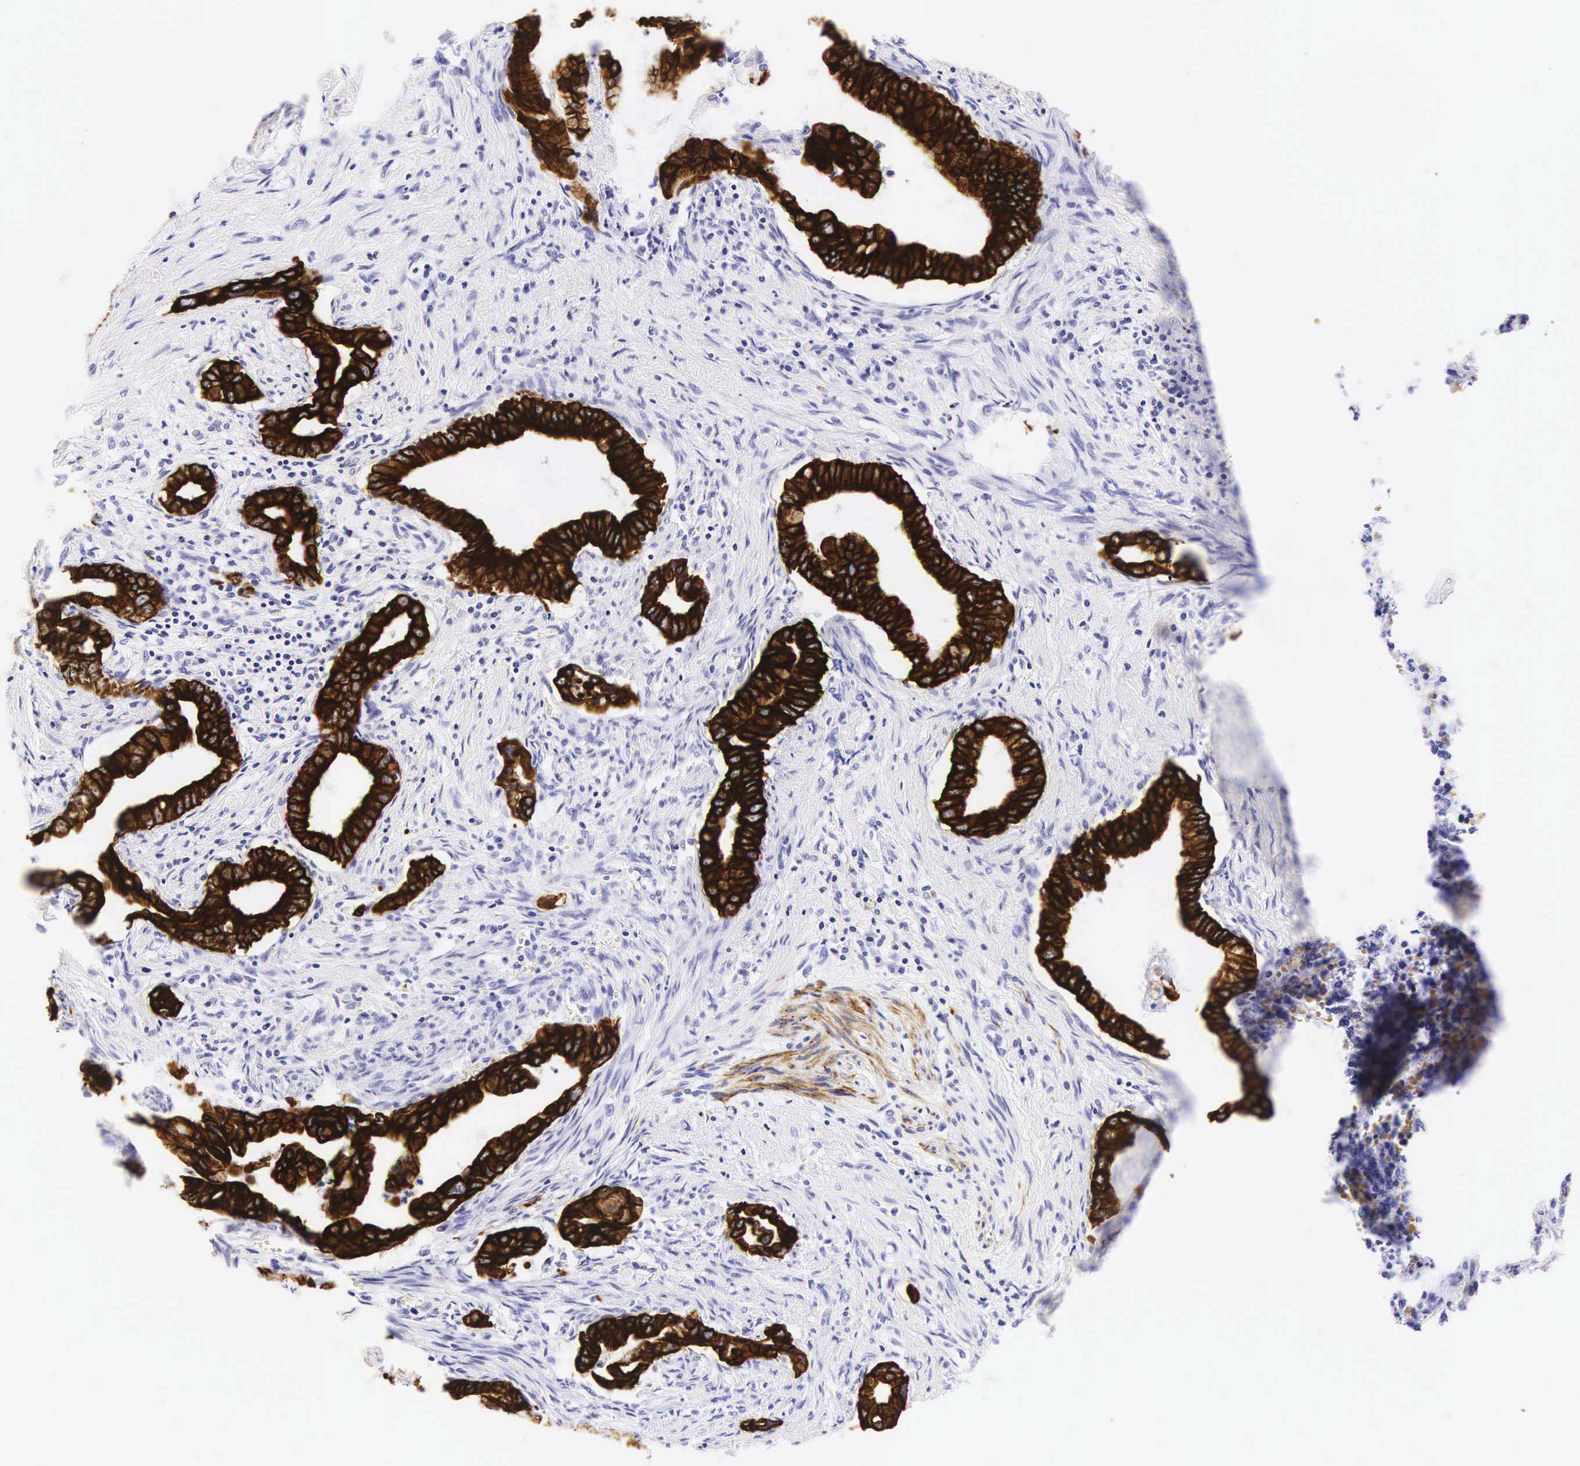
{"staining": {"intensity": "strong", "quantity": ">75%", "location": "cytoplasmic/membranous"}, "tissue": "pancreatic cancer", "cell_type": "Tumor cells", "image_type": "cancer", "snomed": [{"axis": "morphology", "description": "Adenocarcinoma, NOS"}, {"axis": "topography", "description": "Pancreas"}], "caption": "Pancreatic cancer was stained to show a protein in brown. There is high levels of strong cytoplasmic/membranous positivity in about >75% of tumor cells.", "gene": "KRT18", "patient": {"sex": "male", "age": 59}}